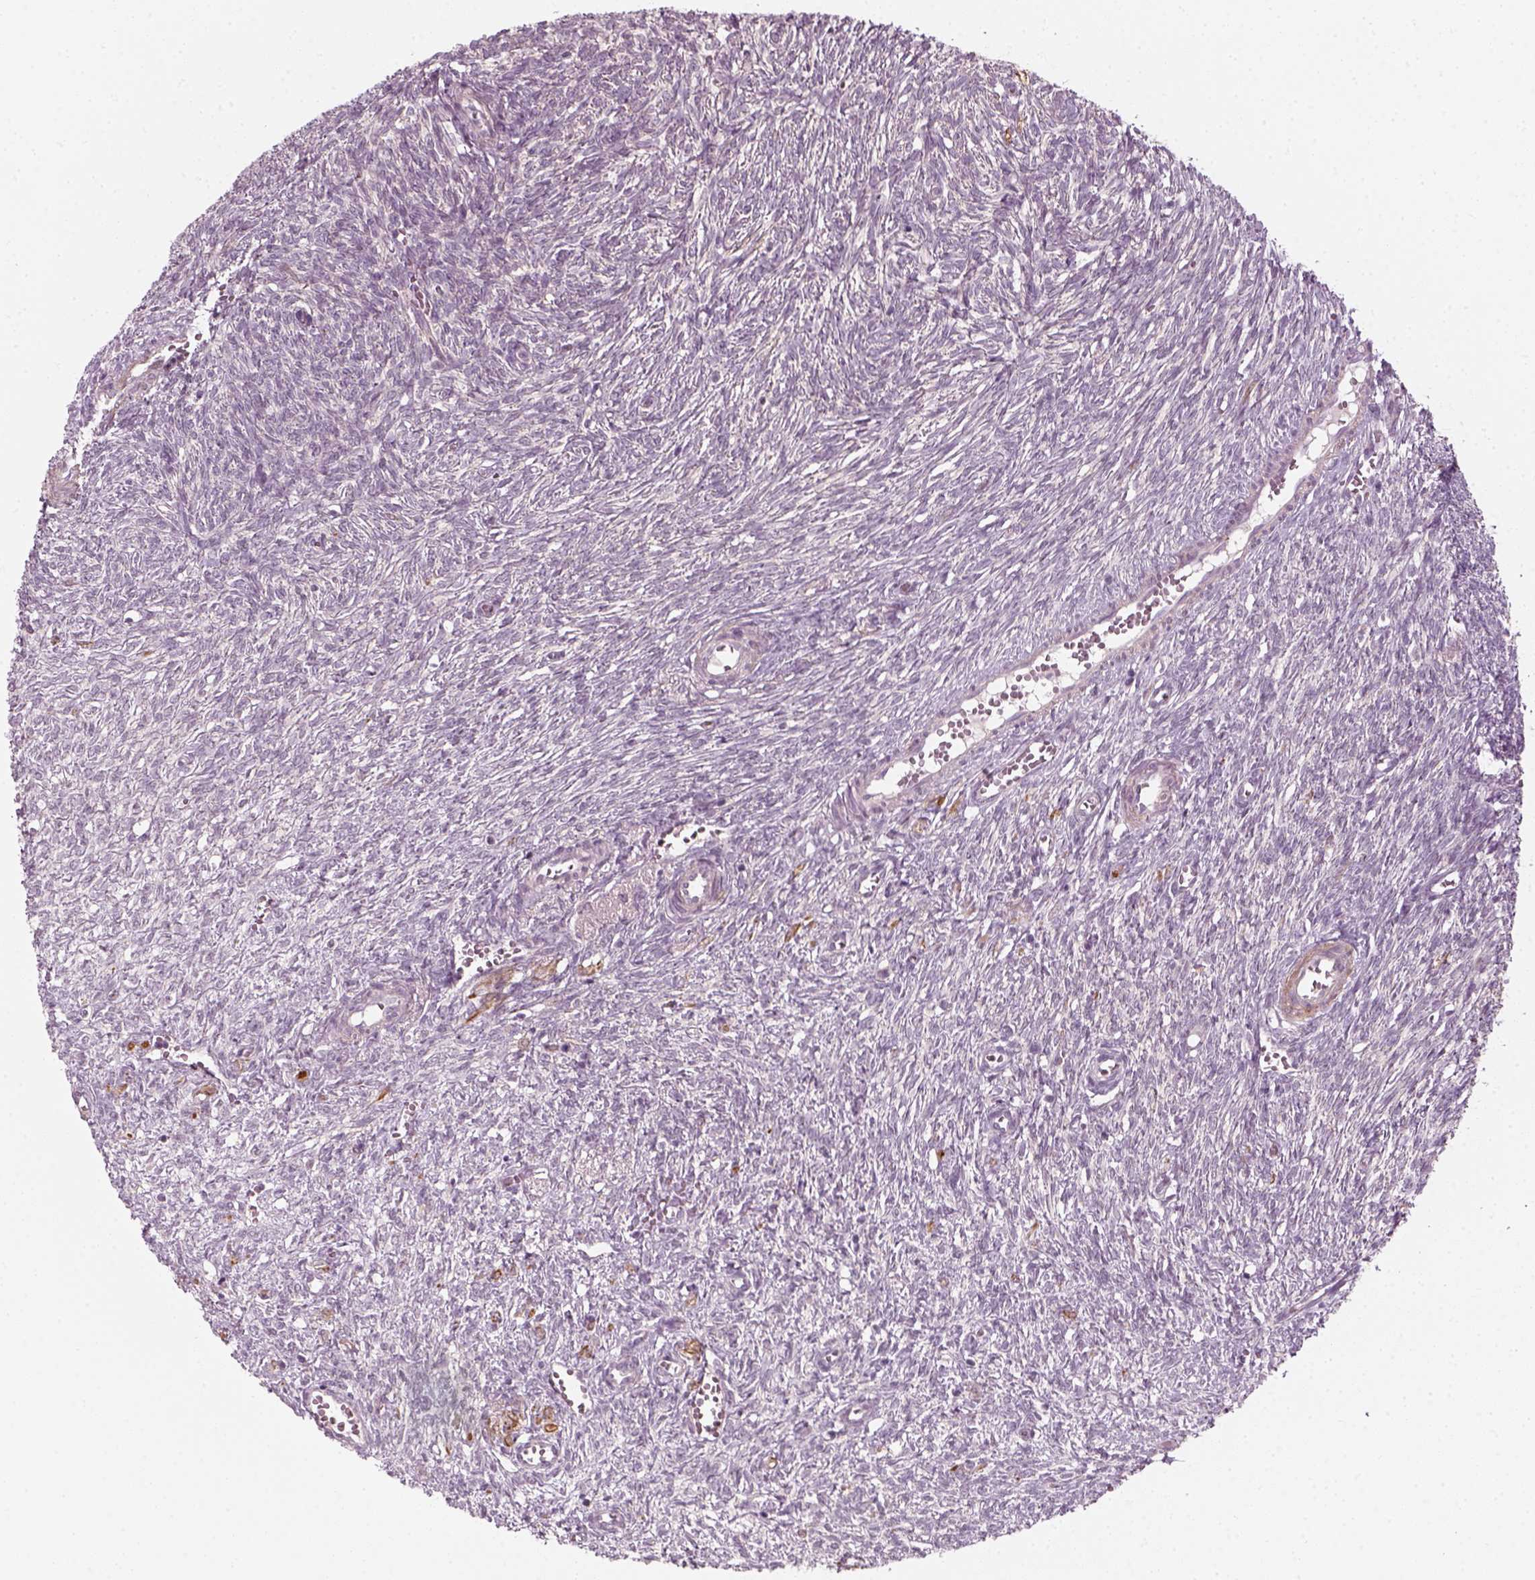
{"staining": {"intensity": "negative", "quantity": "none", "location": "none"}, "tissue": "ovary", "cell_type": "Follicle cells", "image_type": "normal", "snomed": [{"axis": "morphology", "description": "Normal tissue, NOS"}, {"axis": "topography", "description": "Ovary"}], "caption": "This is a histopathology image of immunohistochemistry (IHC) staining of normal ovary, which shows no staining in follicle cells.", "gene": "MLIP", "patient": {"sex": "female", "age": 46}}